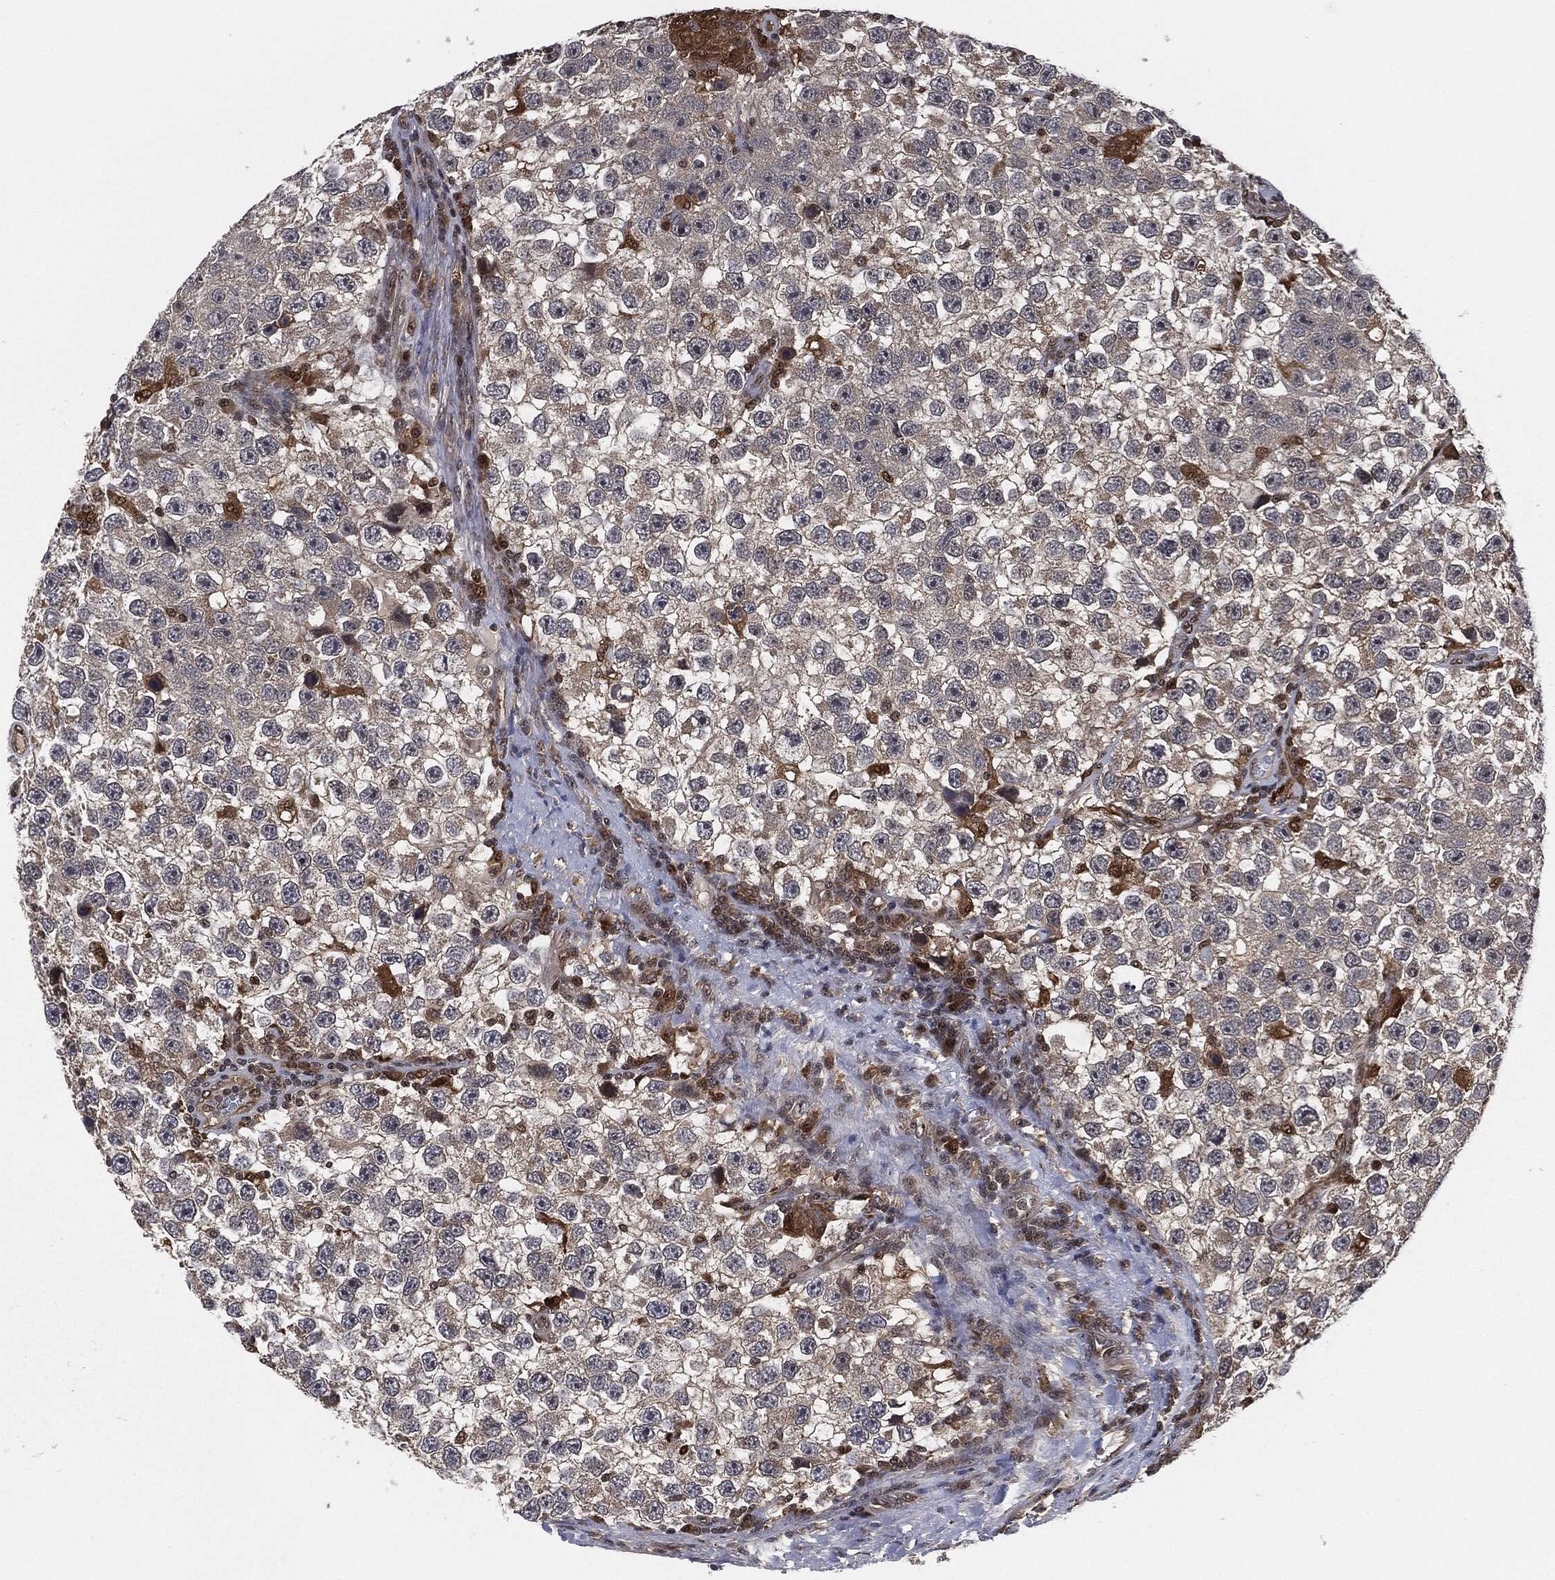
{"staining": {"intensity": "negative", "quantity": "none", "location": "none"}, "tissue": "testis cancer", "cell_type": "Tumor cells", "image_type": "cancer", "snomed": [{"axis": "morphology", "description": "Seminoma, NOS"}, {"axis": "topography", "description": "Testis"}], "caption": "This is an immunohistochemistry (IHC) image of testis cancer (seminoma). There is no positivity in tumor cells.", "gene": "CAPRIN2", "patient": {"sex": "male", "age": 26}}